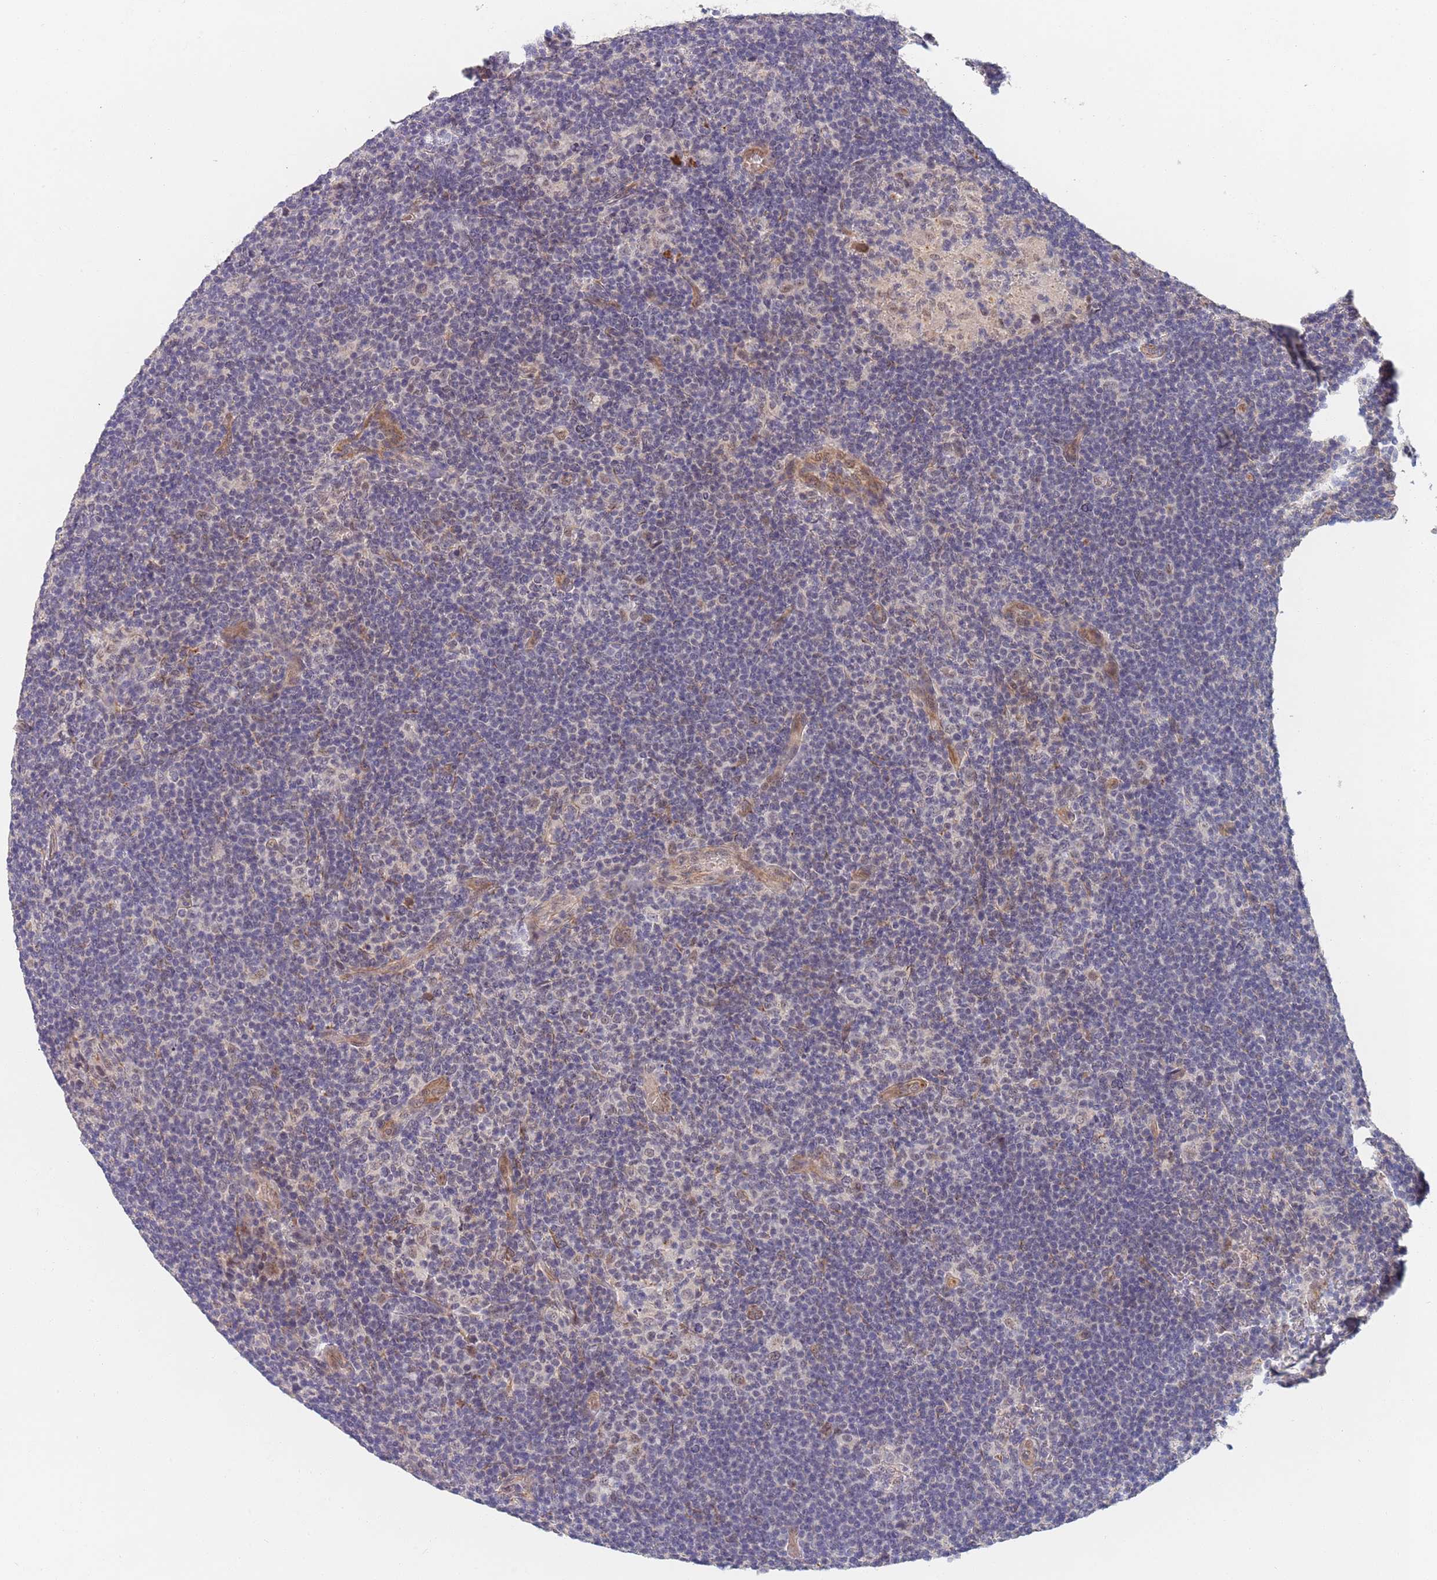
{"staining": {"intensity": "weak", "quantity": "25%-75%", "location": "nuclear"}, "tissue": "lymphoma", "cell_type": "Tumor cells", "image_type": "cancer", "snomed": [{"axis": "morphology", "description": "Hodgkin's disease, NOS"}, {"axis": "topography", "description": "Lymph node"}], "caption": "This is a micrograph of immunohistochemistry staining of lymphoma, which shows weak staining in the nuclear of tumor cells.", "gene": "B4GALT4", "patient": {"sex": "female", "age": 57}}